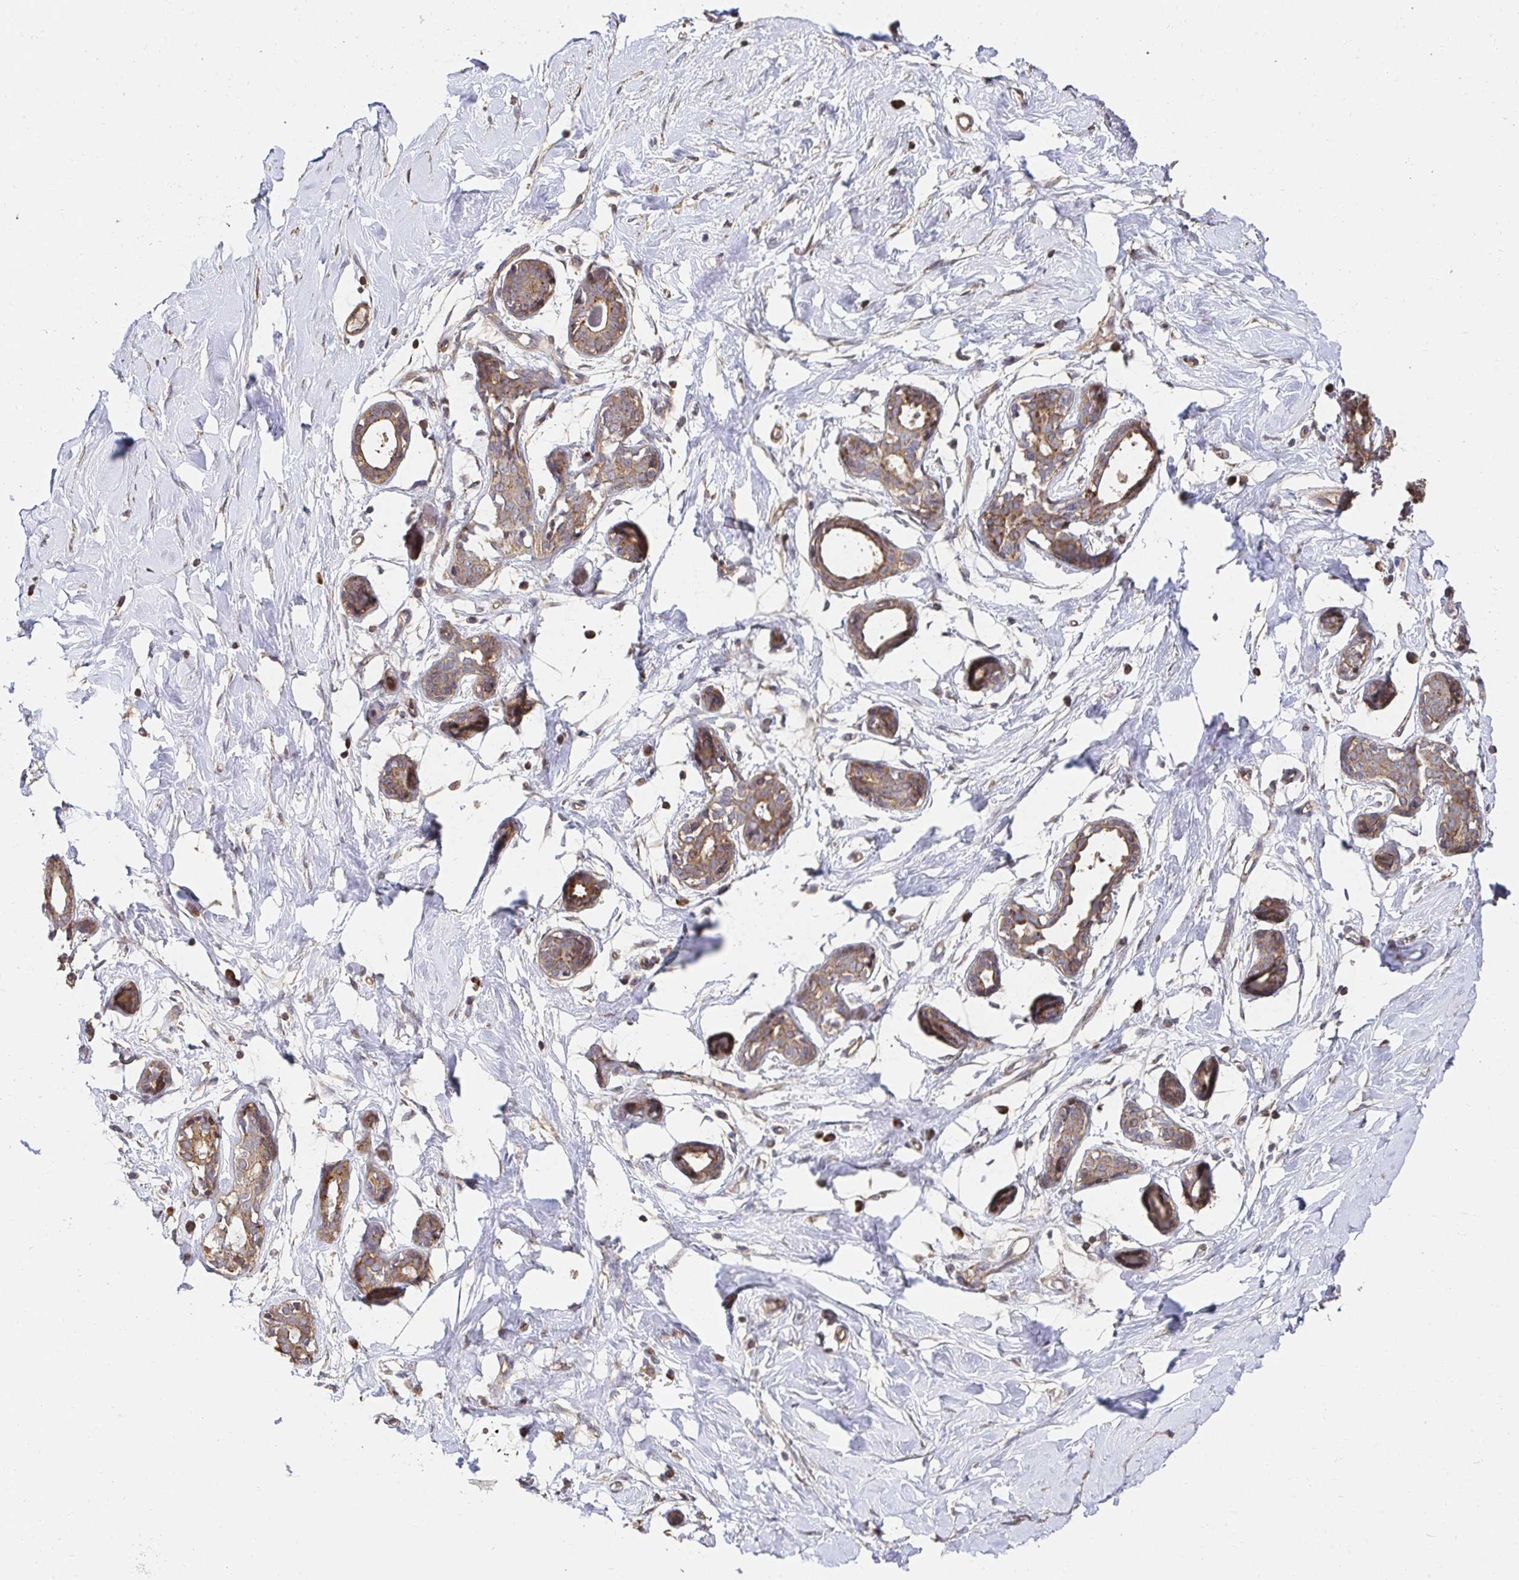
{"staining": {"intensity": "negative", "quantity": "none", "location": "none"}, "tissue": "breast", "cell_type": "Adipocytes", "image_type": "normal", "snomed": [{"axis": "morphology", "description": "Normal tissue, NOS"}, {"axis": "topography", "description": "Breast"}], "caption": "A histopathology image of breast stained for a protein displays no brown staining in adipocytes. The staining was performed using DAB to visualize the protein expression in brown, while the nuclei were stained in blue with hematoxylin (Magnification: 20x).", "gene": "APBB1", "patient": {"sex": "female", "age": 27}}